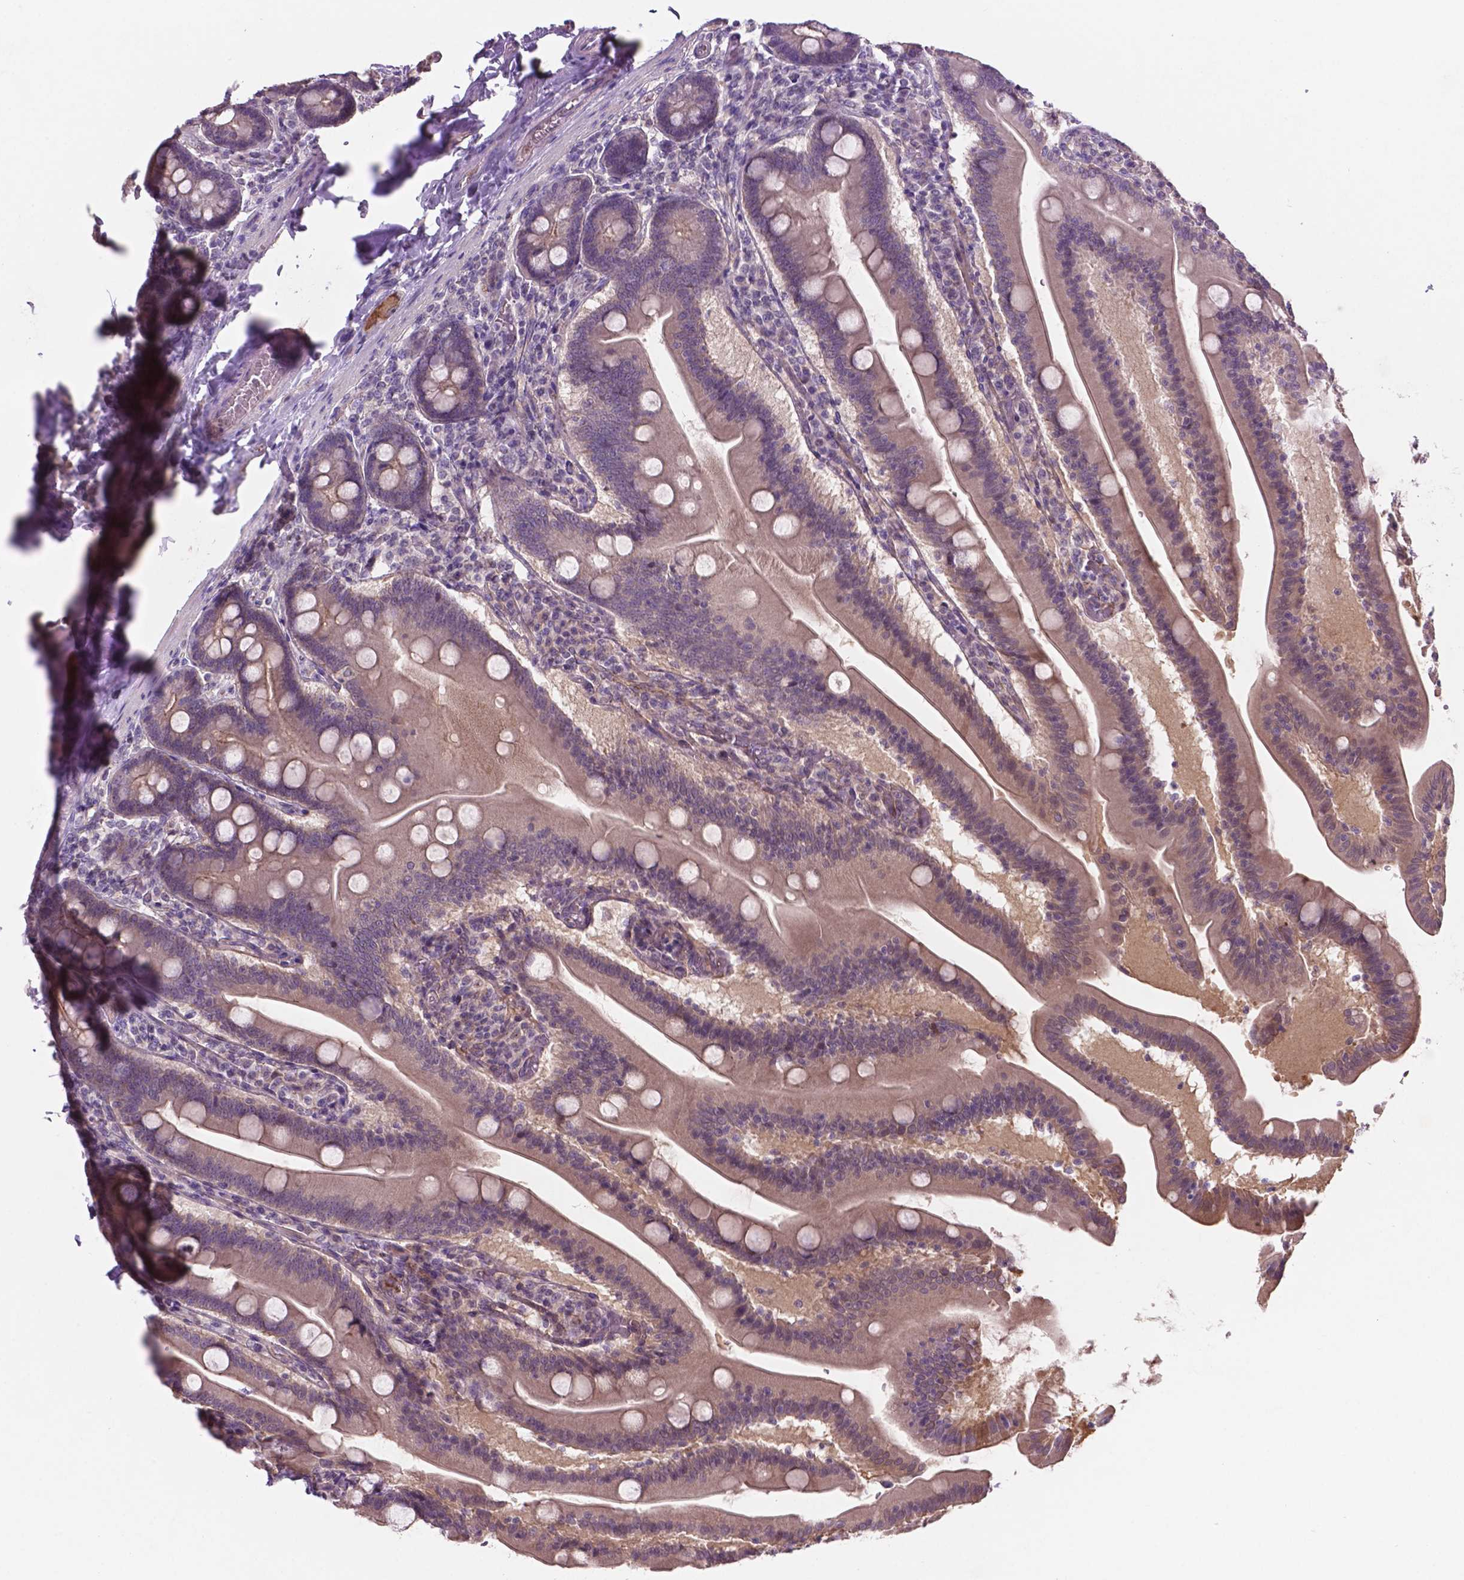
{"staining": {"intensity": "moderate", "quantity": "25%-75%", "location": "cytoplasmic/membranous"}, "tissue": "small intestine", "cell_type": "Glandular cells", "image_type": "normal", "snomed": [{"axis": "morphology", "description": "Normal tissue, NOS"}, {"axis": "topography", "description": "Small intestine"}], "caption": "Glandular cells exhibit moderate cytoplasmic/membranous staining in about 25%-75% of cells in normal small intestine.", "gene": "ARL5C", "patient": {"sex": "male", "age": 37}}